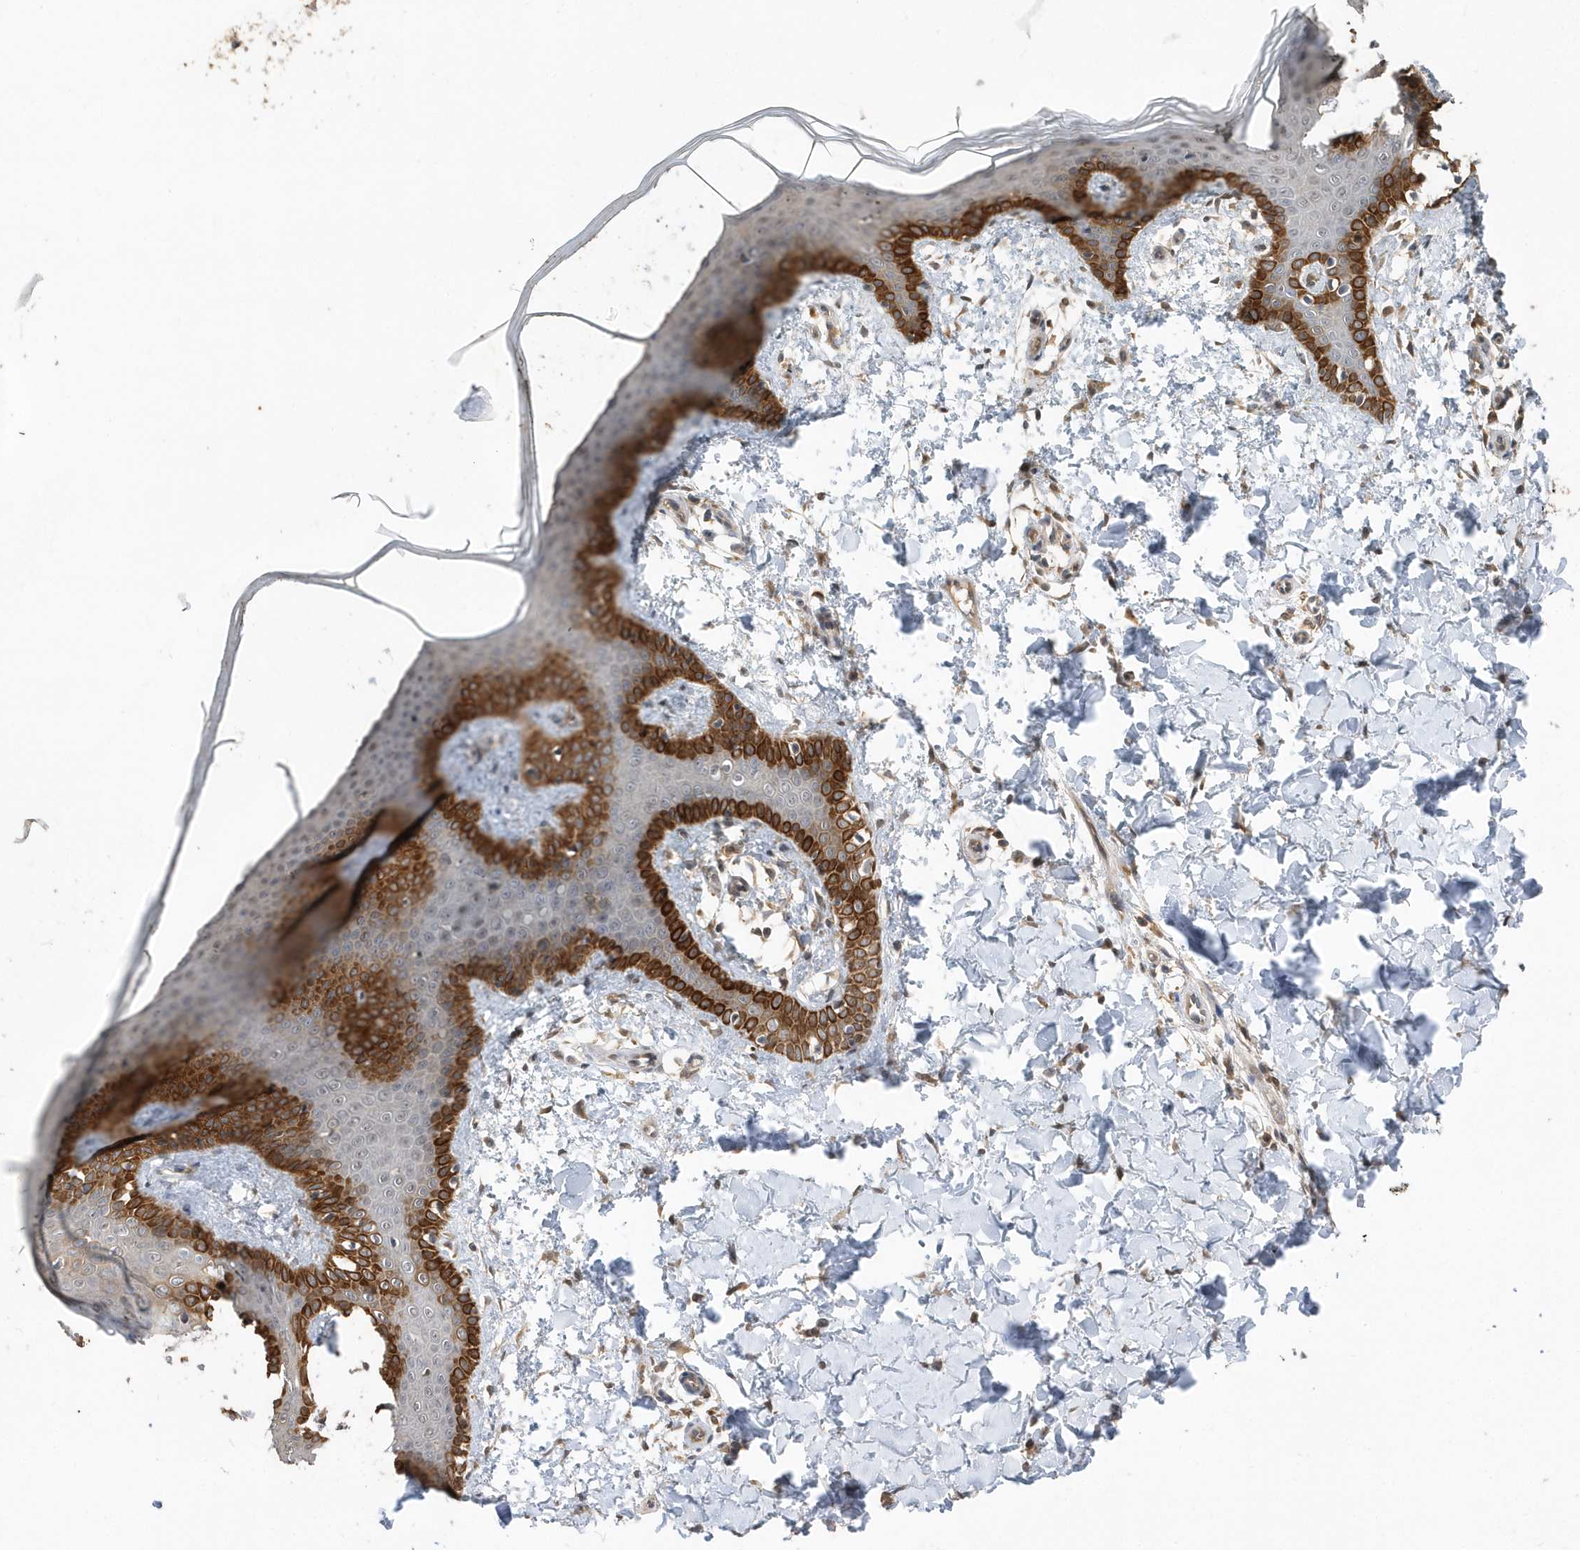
{"staining": {"intensity": "moderate", "quantity": ">75%", "location": "cytoplasmic/membranous"}, "tissue": "skin", "cell_type": "Fibroblasts", "image_type": "normal", "snomed": [{"axis": "morphology", "description": "Normal tissue, NOS"}, {"axis": "topography", "description": "Skin"}], "caption": "A high-resolution micrograph shows immunohistochemistry (IHC) staining of unremarkable skin, which displays moderate cytoplasmic/membranous positivity in approximately >75% of fibroblasts.", "gene": "RPEL1", "patient": {"sex": "male", "age": 36}}